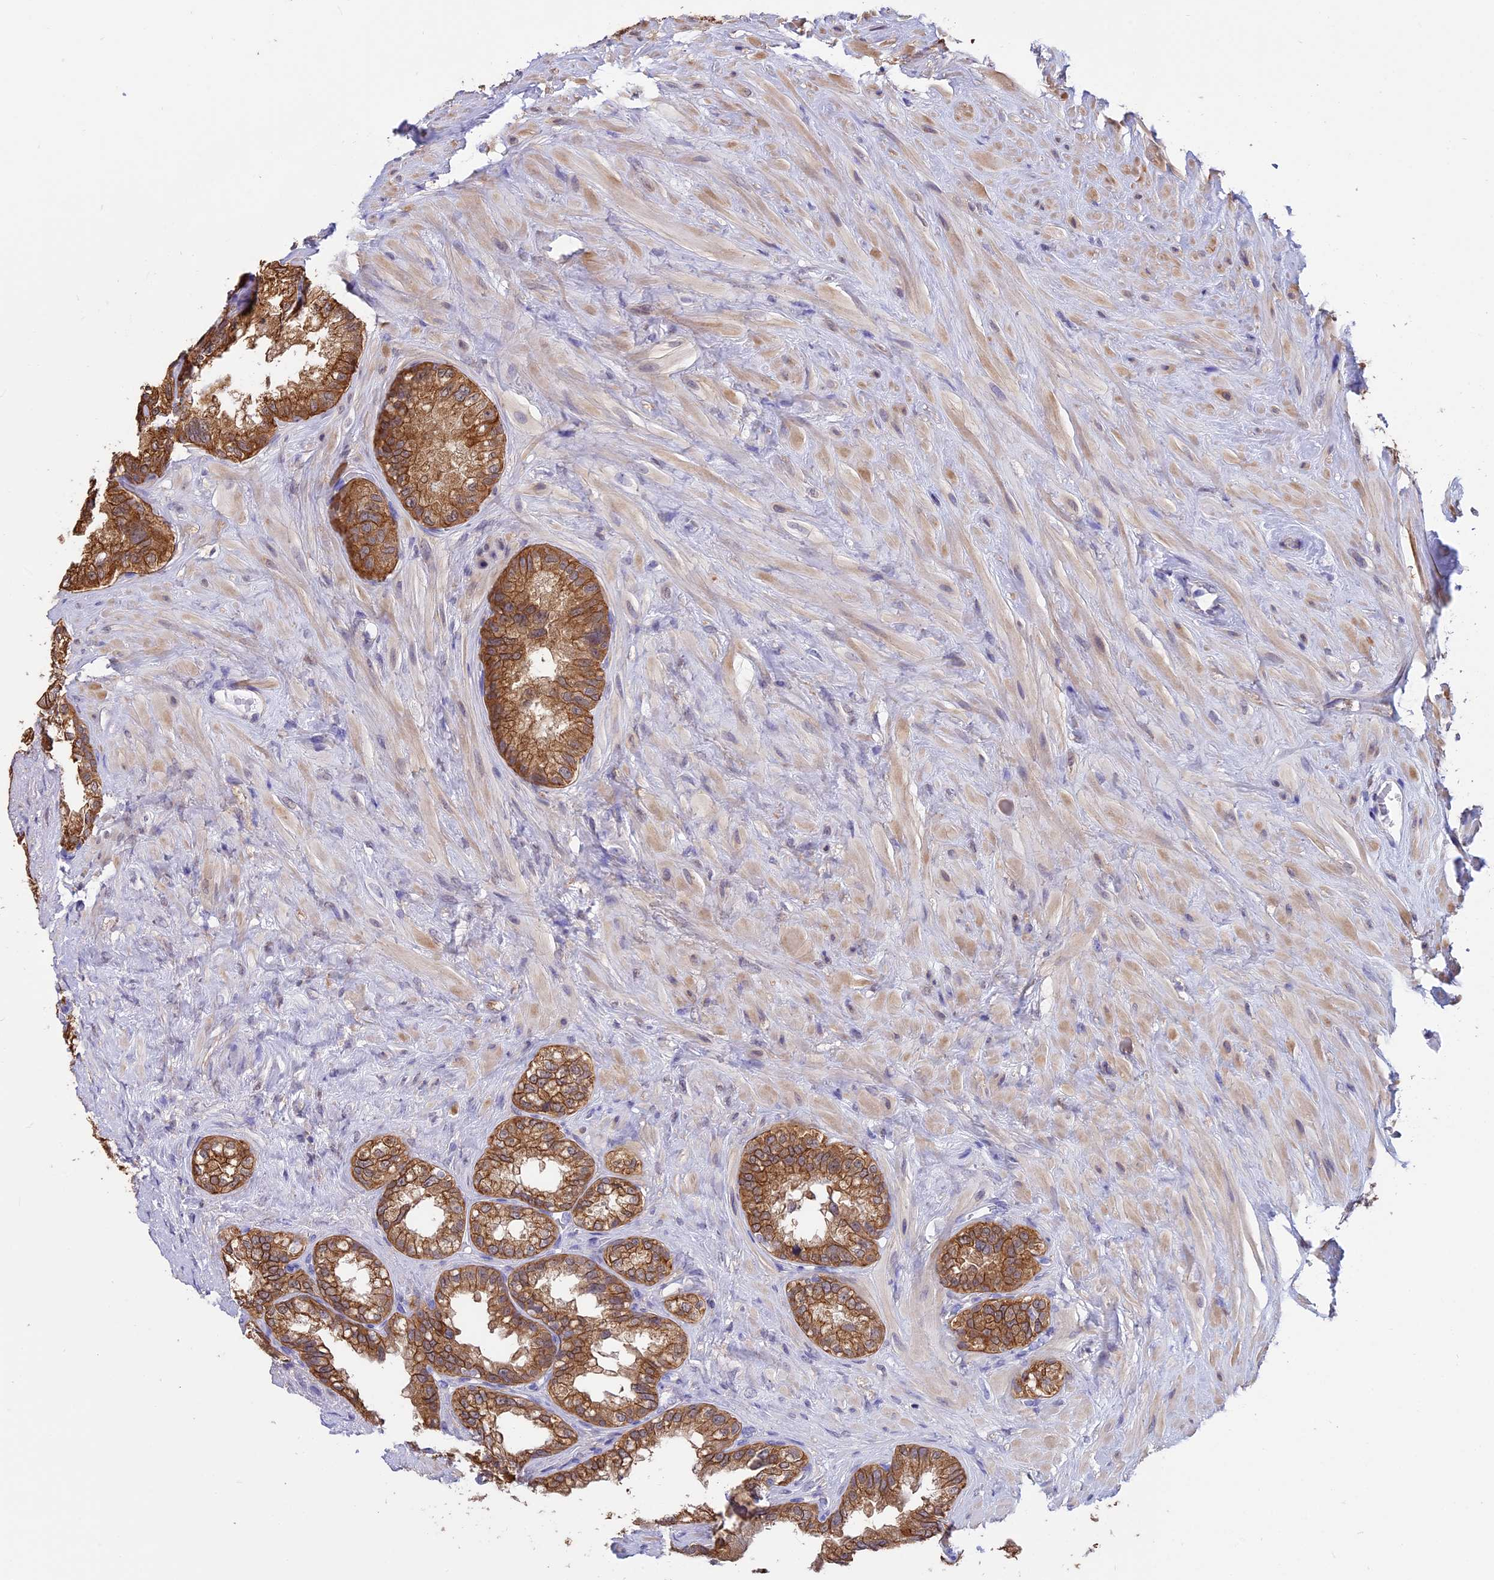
{"staining": {"intensity": "moderate", "quantity": ">75%", "location": "cytoplasmic/membranous"}, "tissue": "seminal vesicle", "cell_type": "Glandular cells", "image_type": "normal", "snomed": [{"axis": "morphology", "description": "Normal tissue, NOS"}, {"axis": "topography", "description": "Seminal veicle"}], "caption": "An immunohistochemistry photomicrograph of benign tissue is shown. Protein staining in brown labels moderate cytoplasmic/membranous positivity in seminal vesicle within glandular cells.", "gene": "STUB1", "patient": {"sex": "male", "age": 80}}